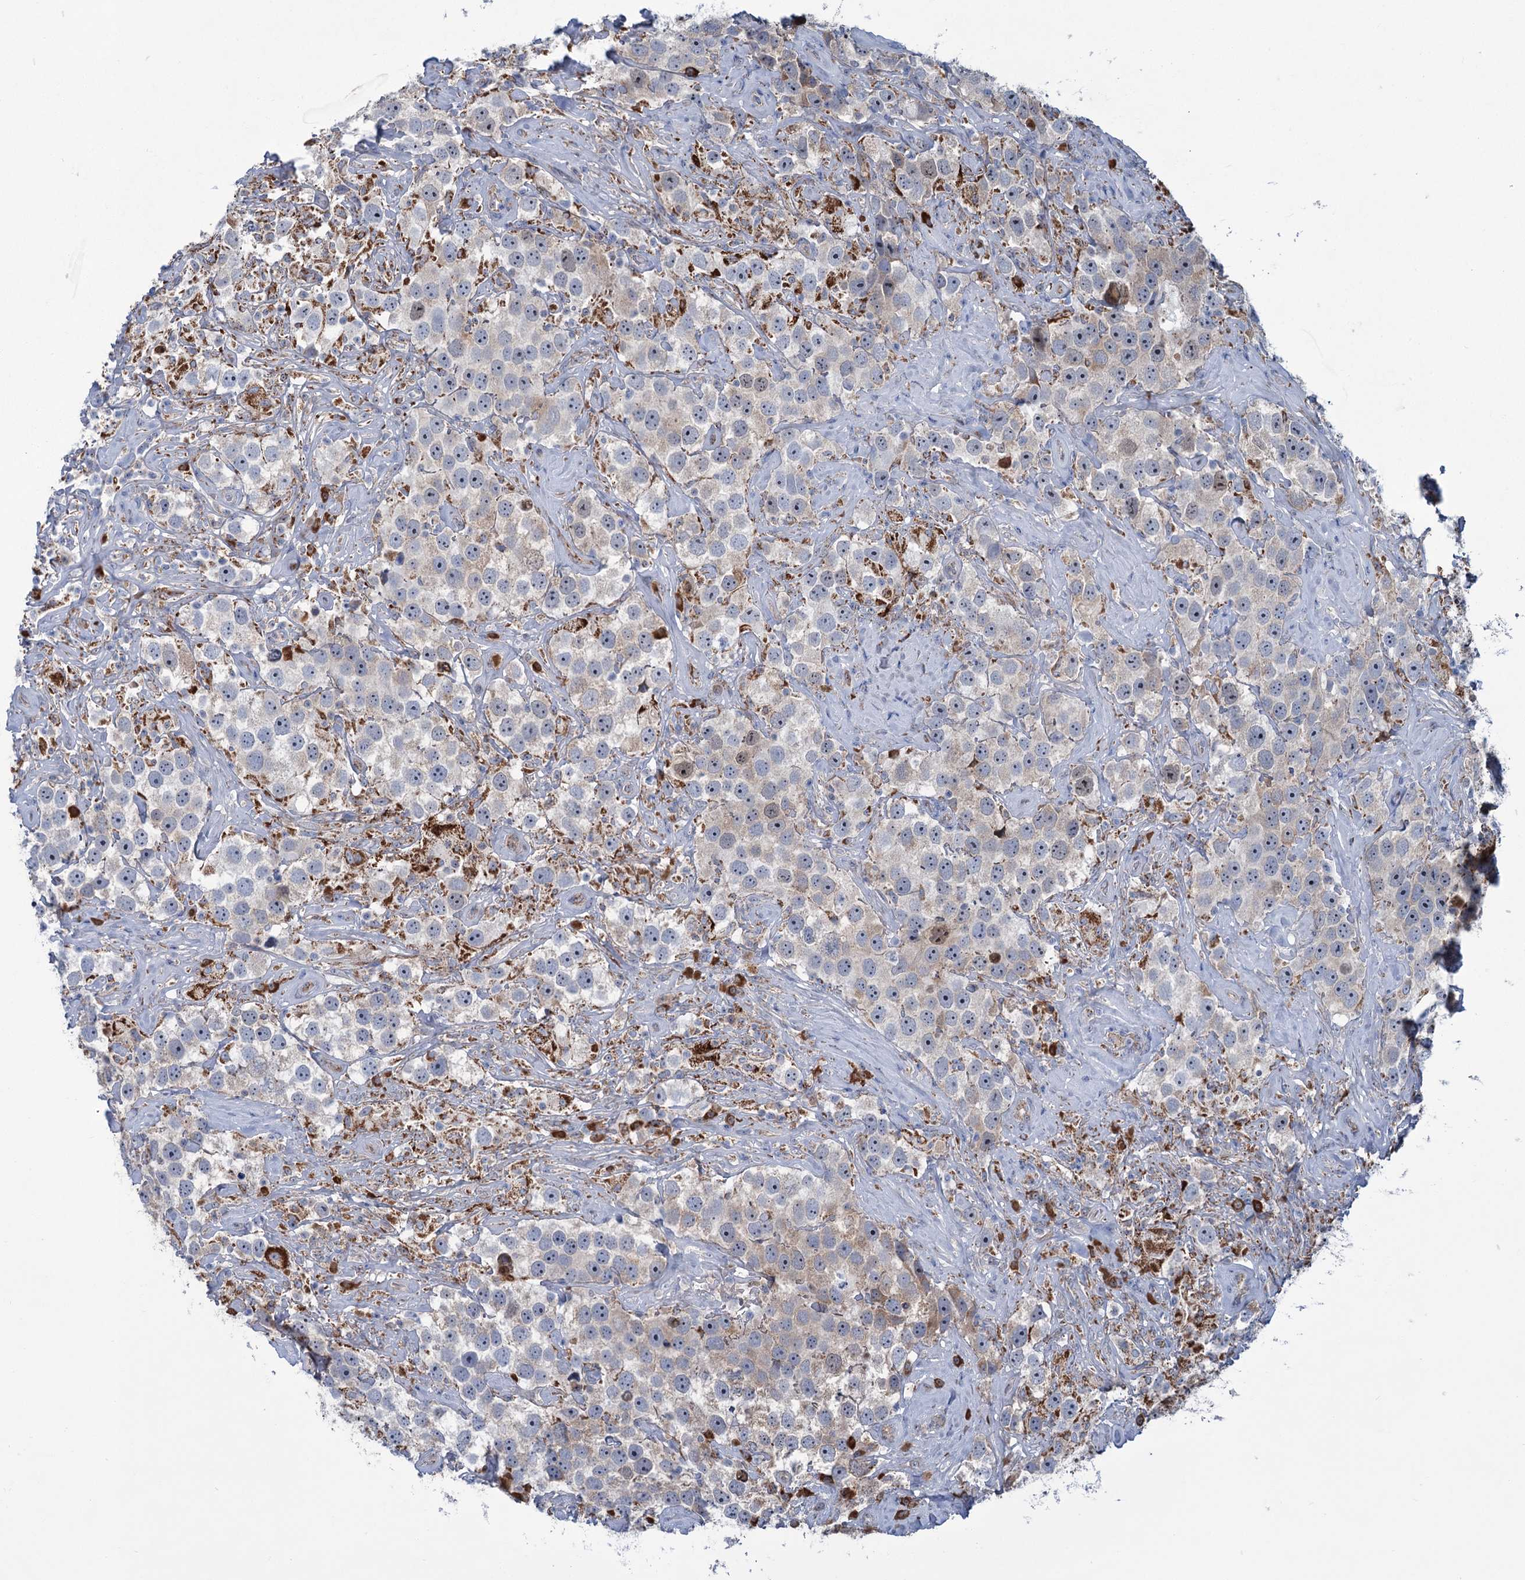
{"staining": {"intensity": "weak", "quantity": "25%-75%", "location": "cytoplasmic/membranous"}, "tissue": "testis cancer", "cell_type": "Tumor cells", "image_type": "cancer", "snomed": [{"axis": "morphology", "description": "Seminoma, NOS"}, {"axis": "topography", "description": "Testis"}], "caption": "Immunohistochemistry of human testis seminoma shows low levels of weak cytoplasmic/membranous expression in approximately 25%-75% of tumor cells. Immunohistochemistry stains the protein of interest in brown and the nuclei are stained blue.", "gene": "LPIN1", "patient": {"sex": "male", "age": 49}}